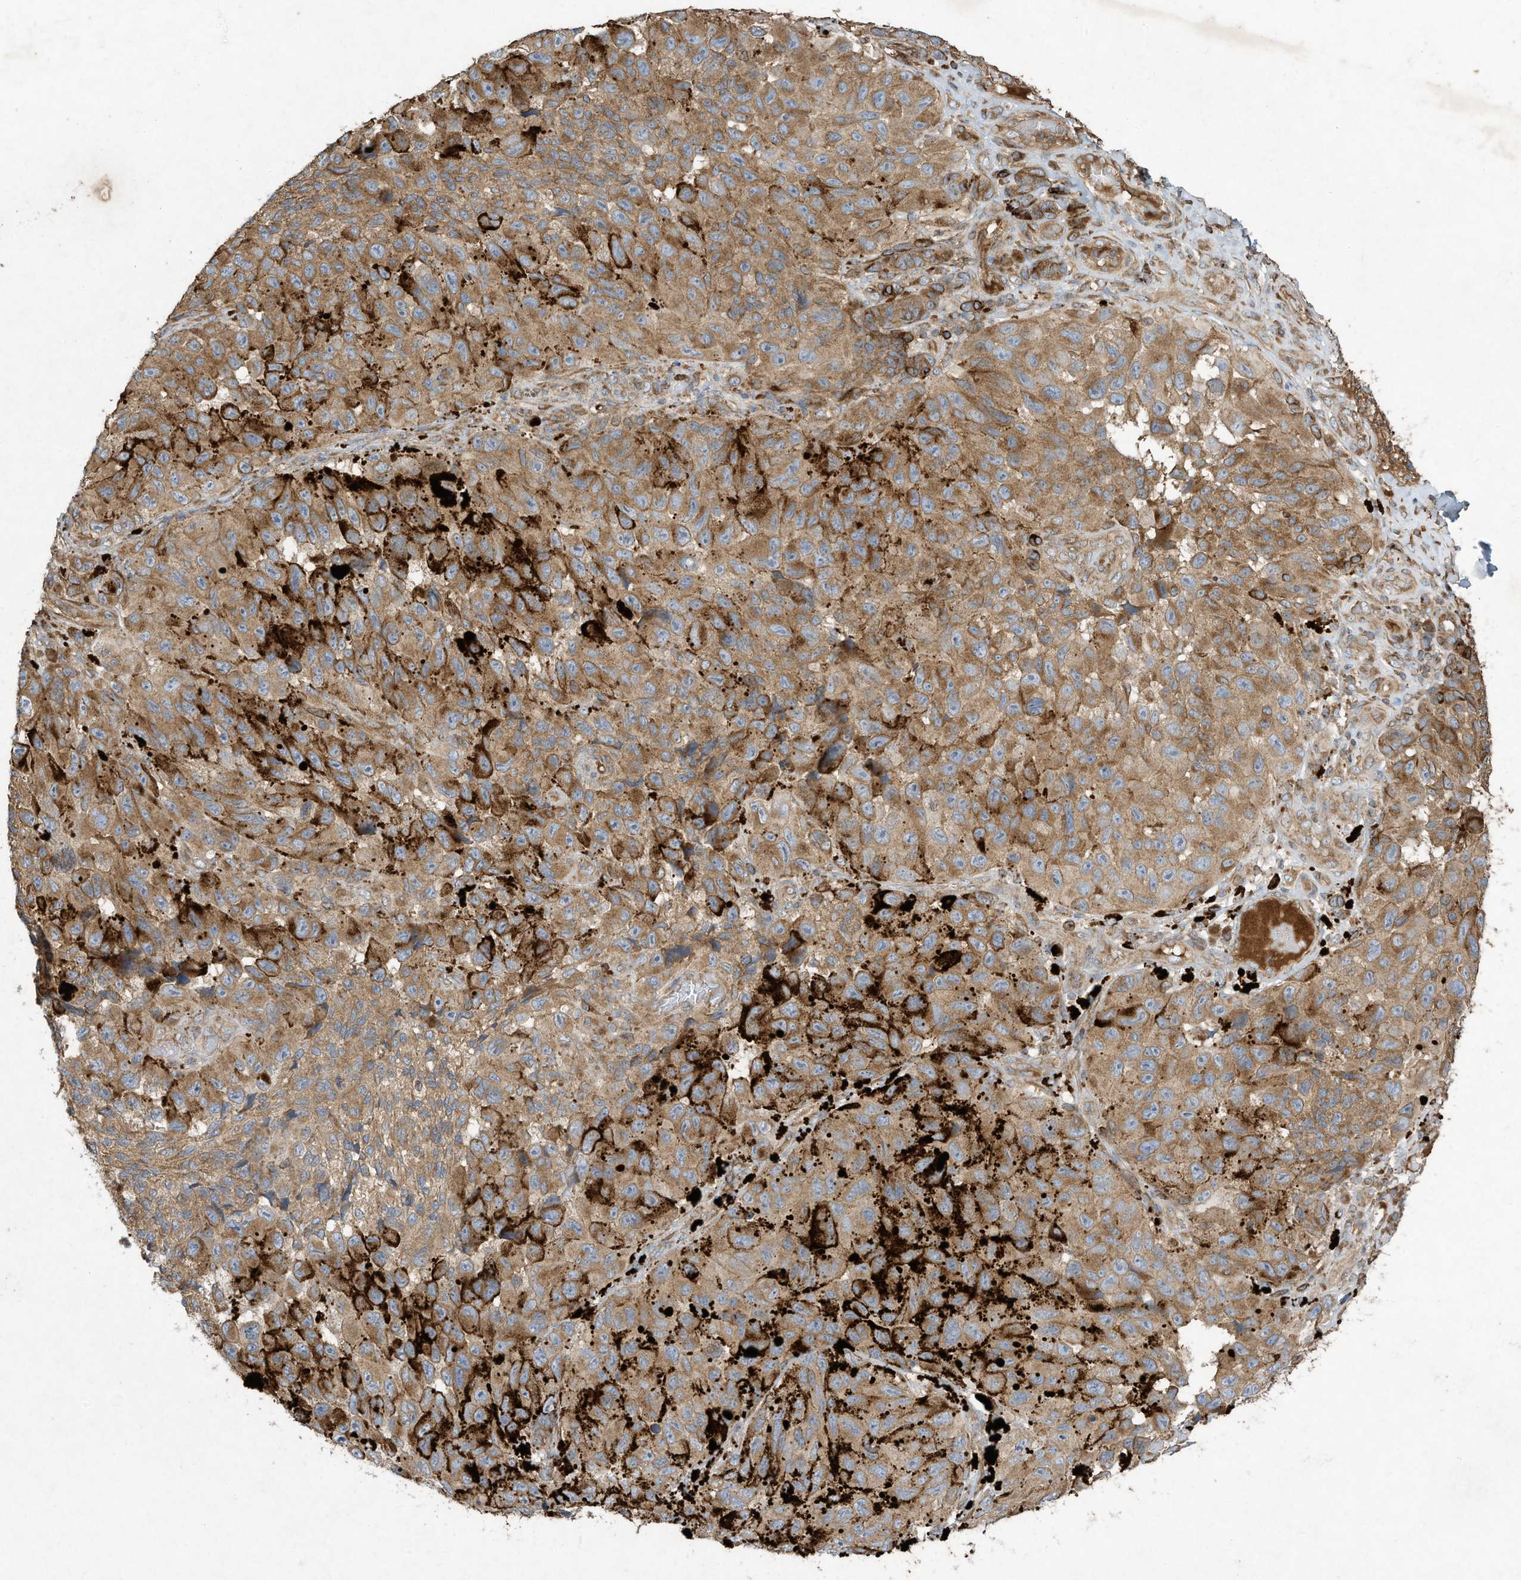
{"staining": {"intensity": "moderate", "quantity": ">75%", "location": "cytoplasmic/membranous"}, "tissue": "melanoma", "cell_type": "Tumor cells", "image_type": "cancer", "snomed": [{"axis": "morphology", "description": "Malignant melanoma, NOS"}, {"axis": "topography", "description": "Skin"}], "caption": "Malignant melanoma tissue exhibits moderate cytoplasmic/membranous expression in about >75% of tumor cells", "gene": "SYNJ2", "patient": {"sex": "female", "age": 73}}